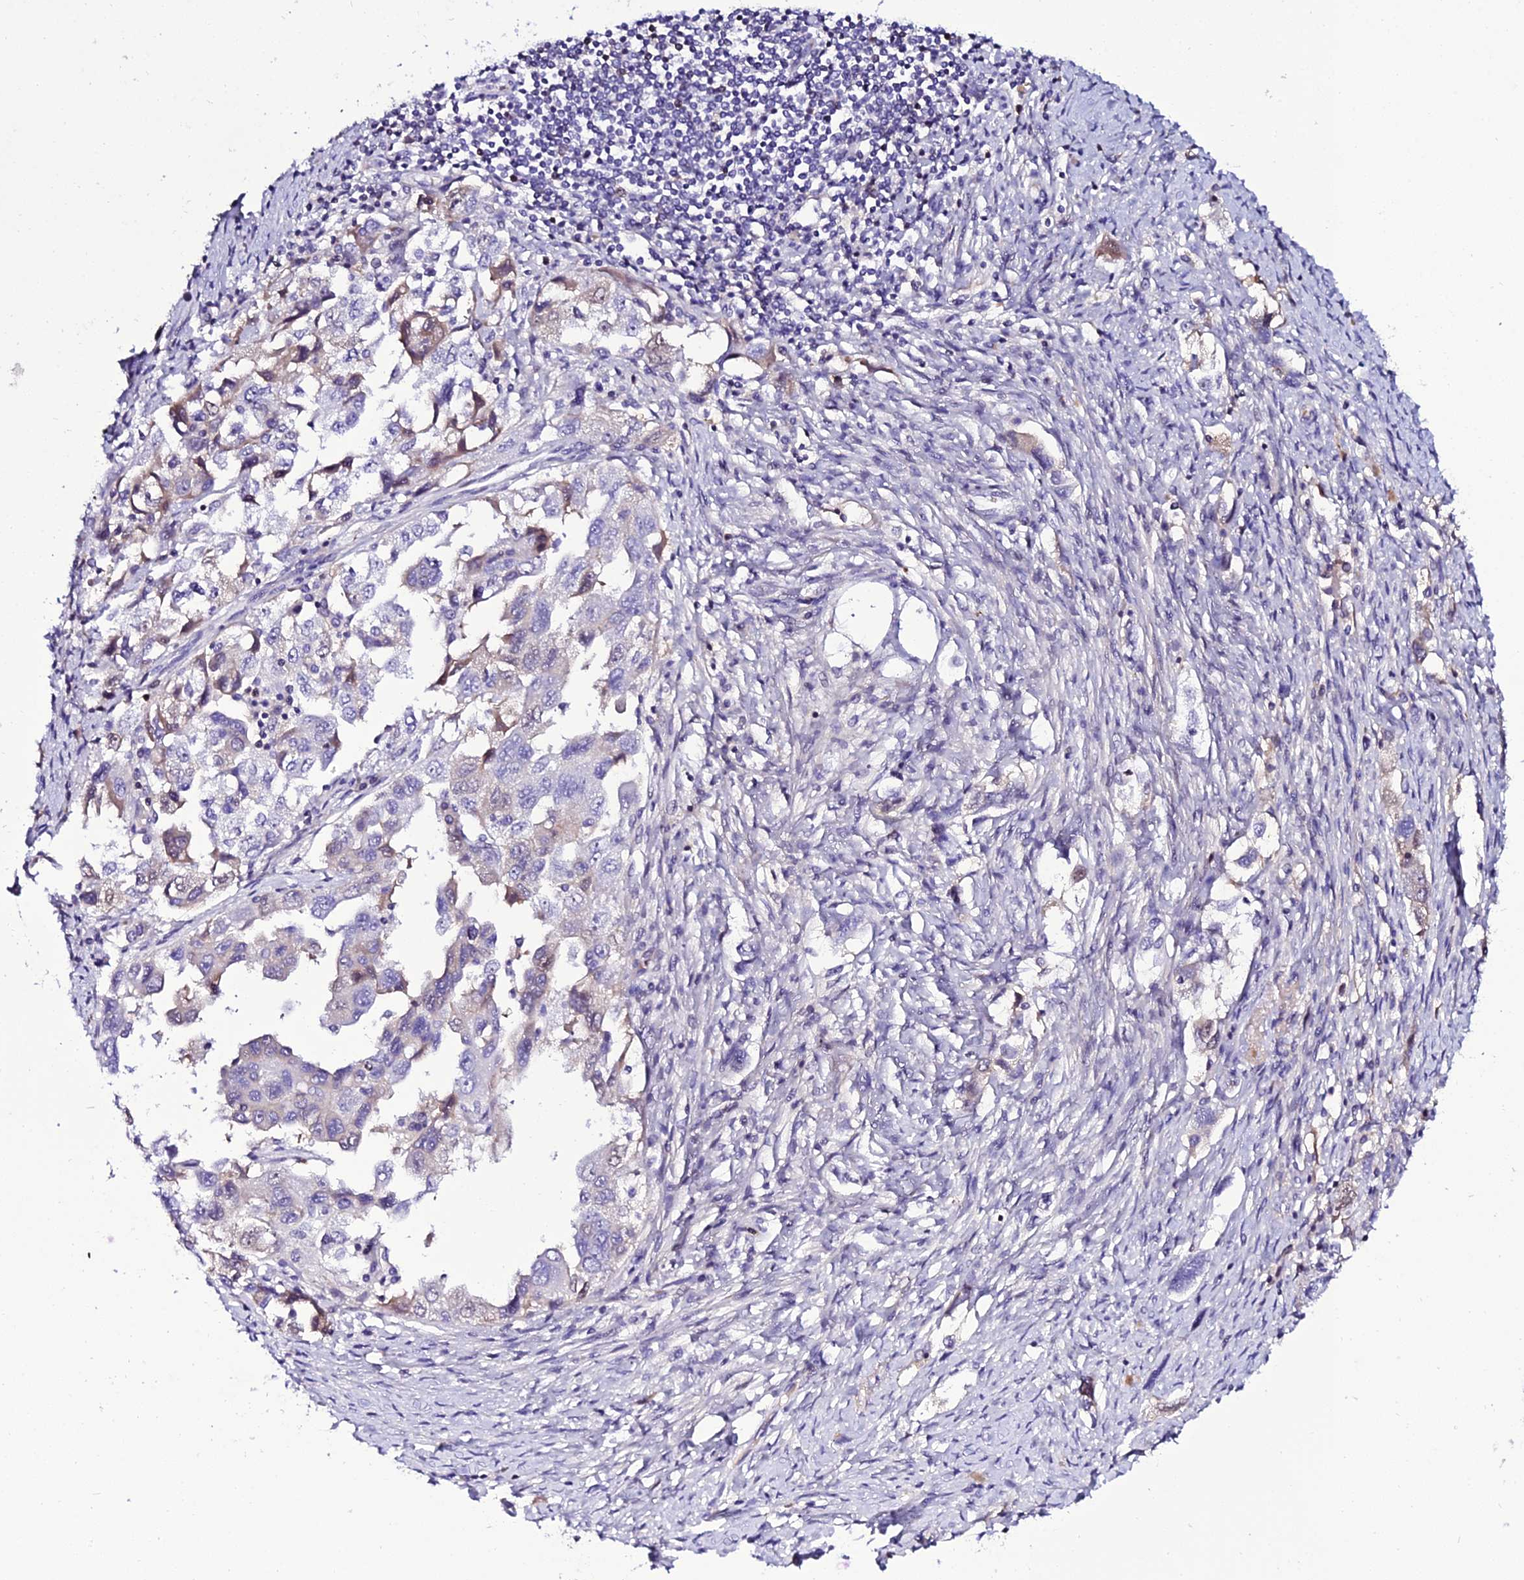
{"staining": {"intensity": "negative", "quantity": "none", "location": "none"}, "tissue": "ovarian cancer", "cell_type": "Tumor cells", "image_type": "cancer", "snomed": [{"axis": "morphology", "description": "Carcinoma, NOS"}, {"axis": "morphology", "description": "Cystadenocarcinoma, serous, NOS"}, {"axis": "topography", "description": "Ovary"}], "caption": "IHC photomicrograph of neoplastic tissue: human serous cystadenocarcinoma (ovarian) stained with DAB shows no significant protein positivity in tumor cells.", "gene": "DEFB132", "patient": {"sex": "female", "age": 69}}